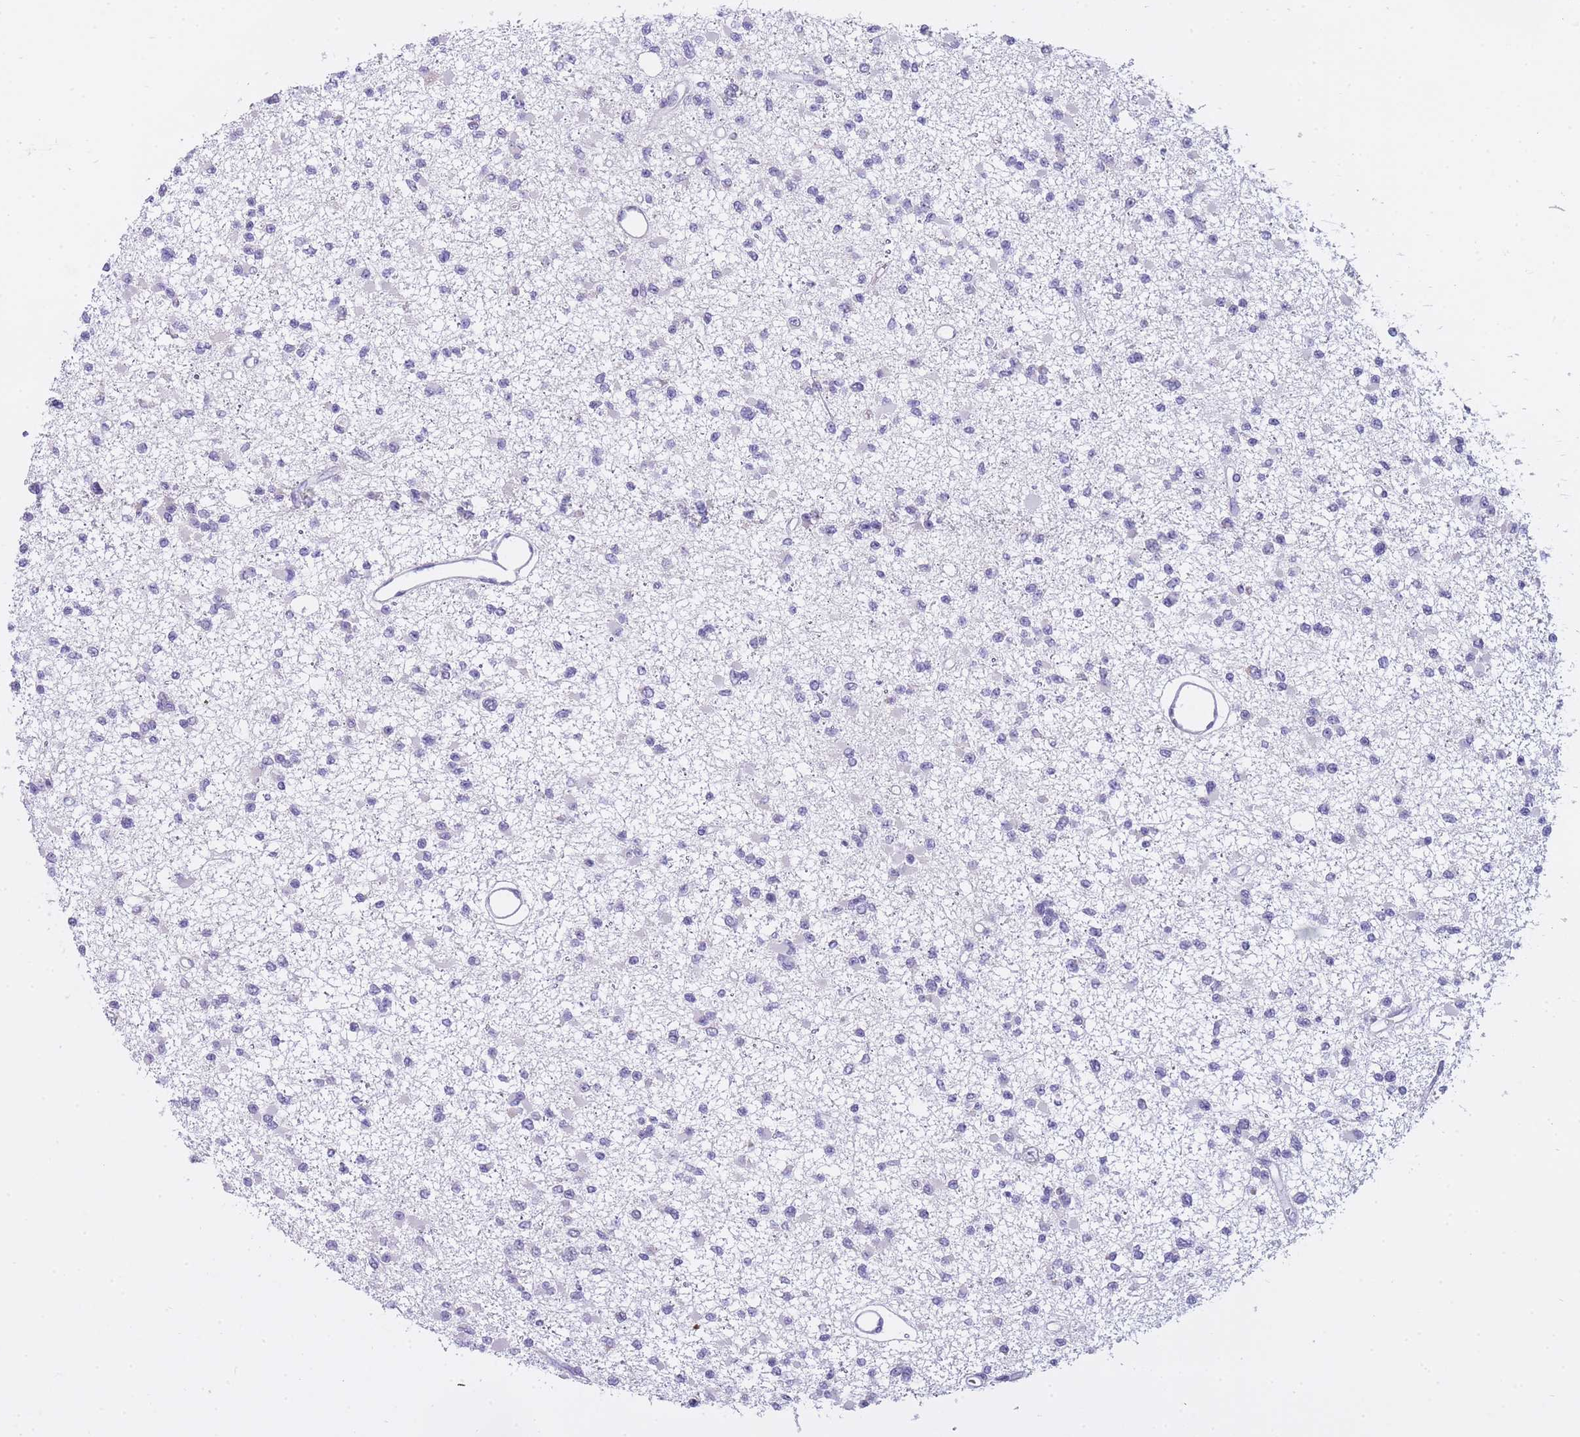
{"staining": {"intensity": "negative", "quantity": "none", "location": "none"}, "tissue": "glioma", "cell_type": "Tumor cells", "image_type": "cancer", "snomed": [{"axis": "morphology", "description": "Glioma, malignant, Low grade"}, {"axis": "topography", "description": "Brain"}], "caption": "DAB (3,3'-diaminobenzidine) immunohistochemical staining of glioma shows no significant expression in tumor cells.", "gene": "FRAT2", "patient": {"sex": "female", "age": 22}}